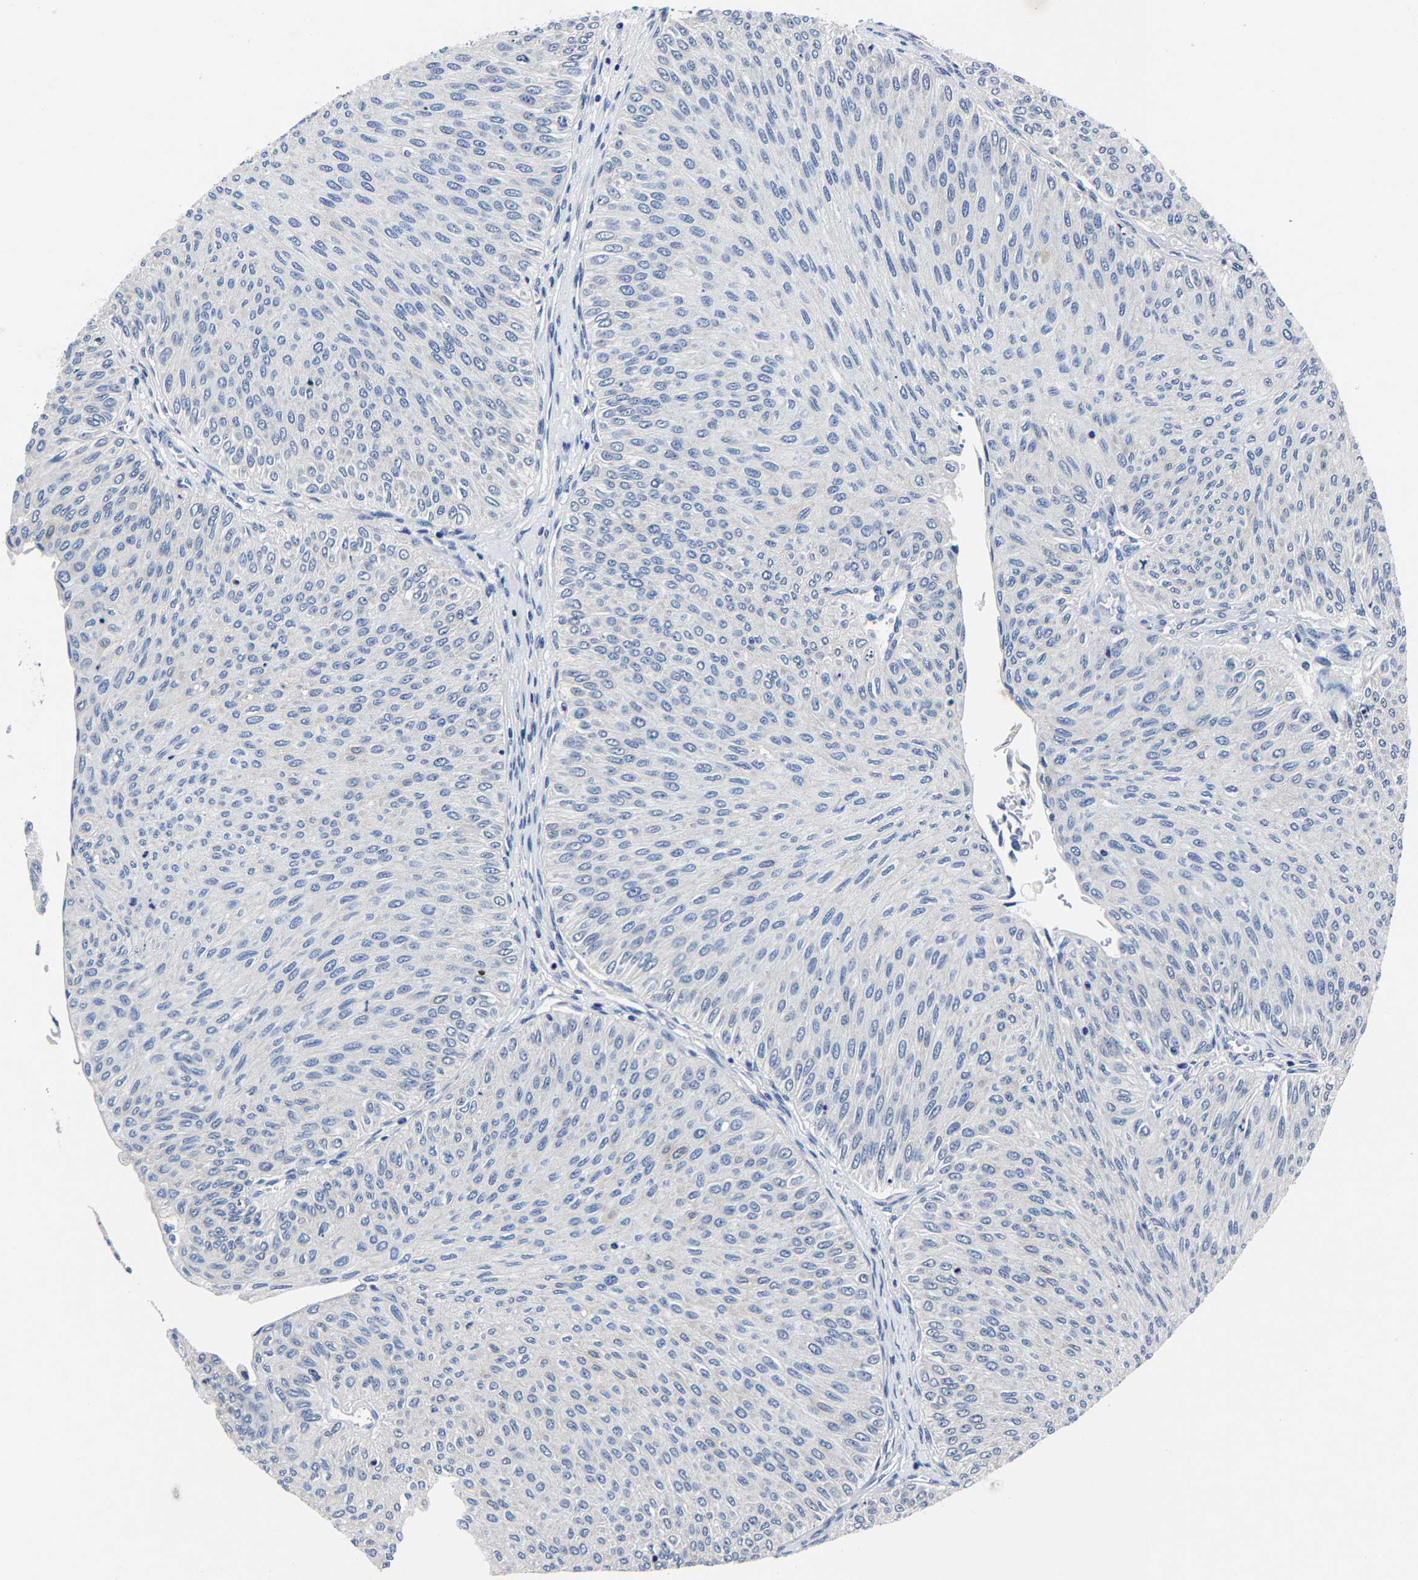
{"staining": {"intensity": "negative", "quantity": "none", "location": "none"}, "tissue": "urothelial cancer", "cell_type": "Tumor cells", "image_type": "cancer", "snomed": [{"axis": "morphology", "description": "Urothelial carcinoma, Low grade"}, {"axis": "topography", "description": "Urinary bladder"}], "caption": "This image is of urothelial carcinoma (low-grade) stained with immunohistochemistry (IHC) to label a protein in brown with the nuclei are counter-stained blue. There is no staining in tumor cells.", "gene": "PSPH", "patient": {"sex": "male", "age": 78}}